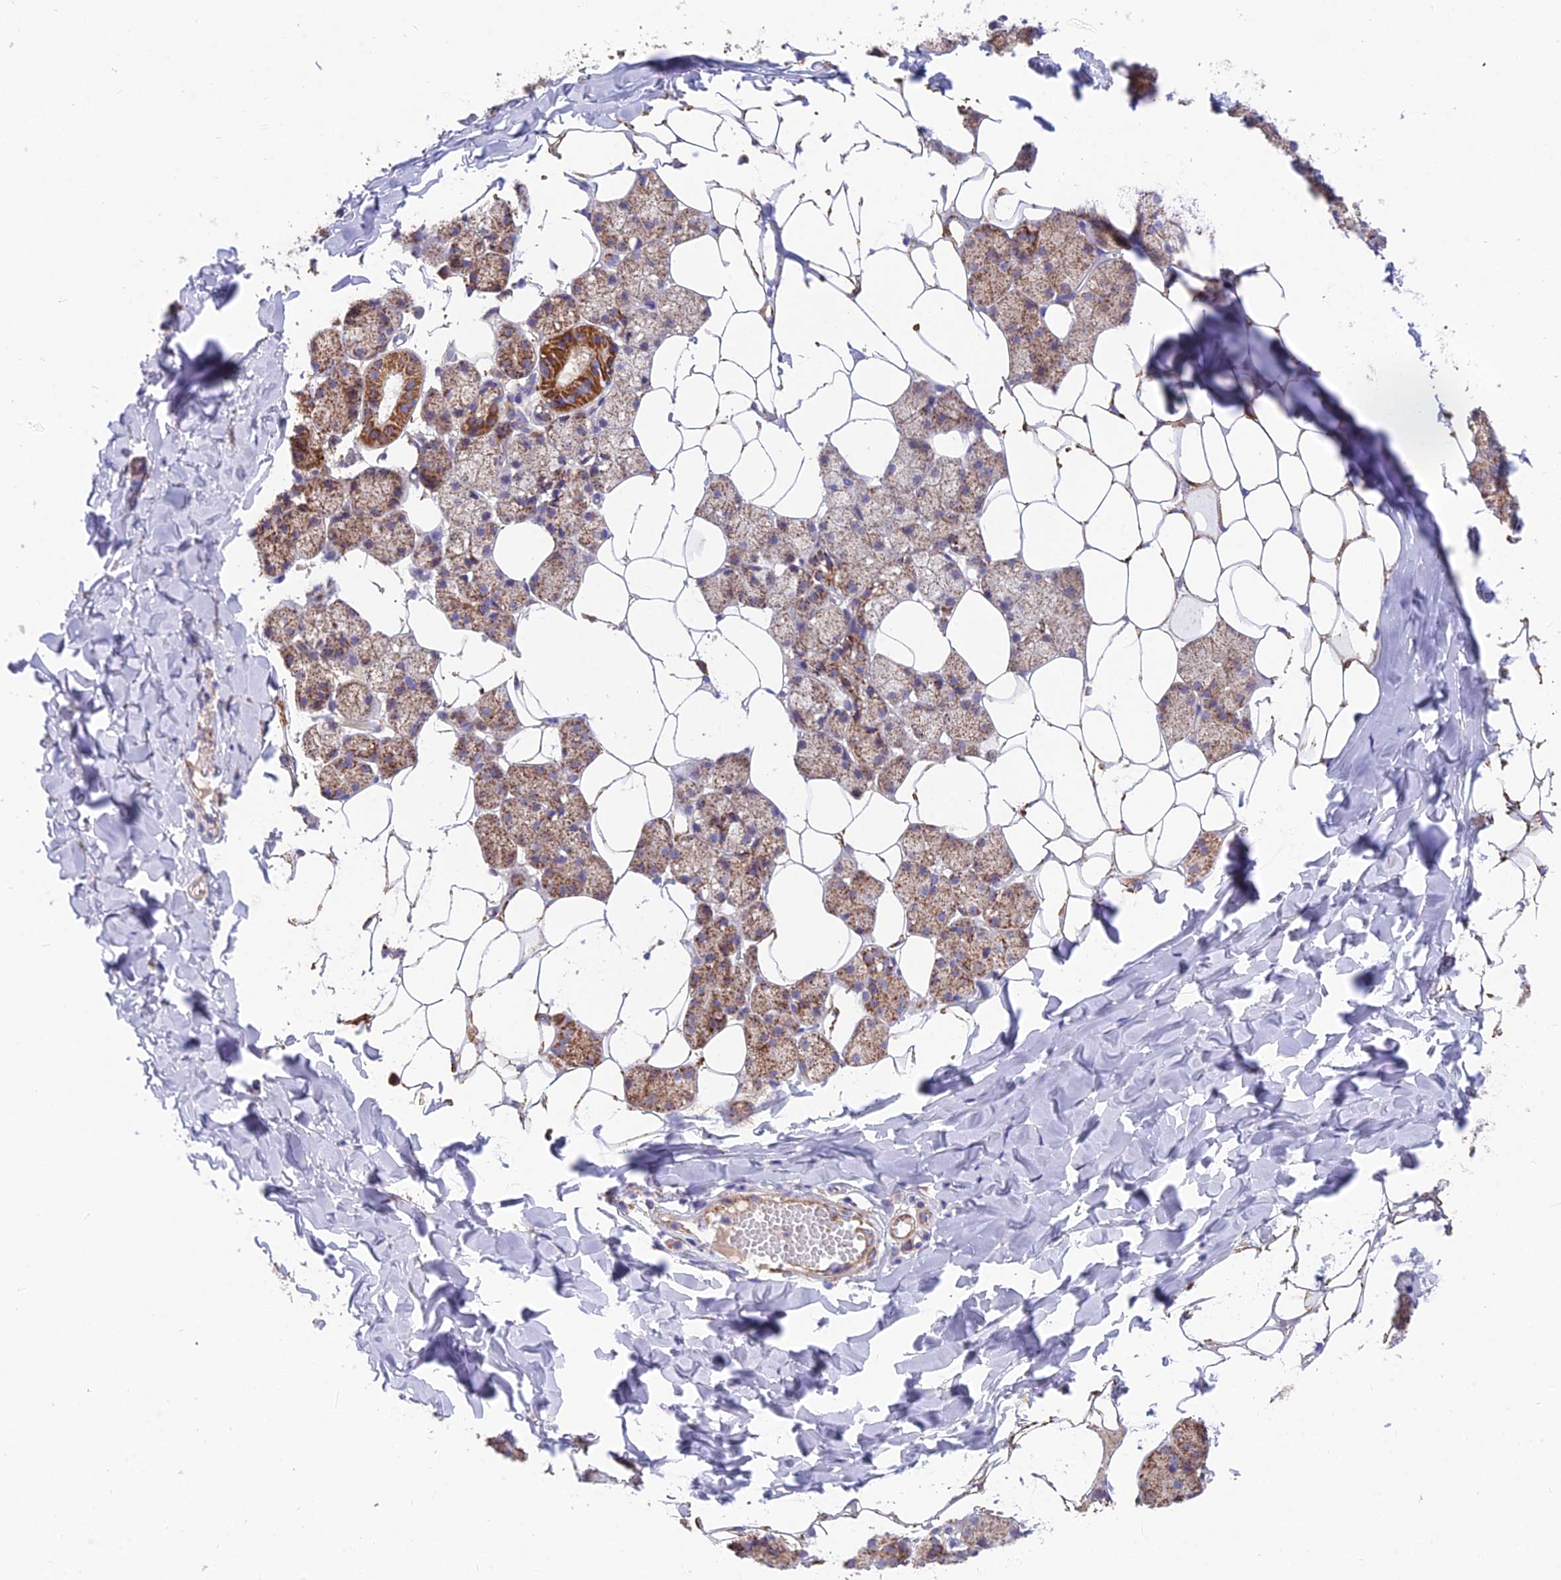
{"staining": {"intensity": "strong", "quantity": "<25%", "location": "cytoplasmic/membranous"}, "tissue": "salivary gland", "cell_type": "Glandular cells", "image_type": "normal", "snomed": [{"axis": "morphology", "description": "Normal tissue, NOS"}, {"axis": "topography", "description": "Salivary gland"}], "caption": "Strong cytoplasmic/membranous protein staining is seen in approximately <25% of glandular cells in salivary gland. The protein is stained brown, and the nuclei are stained in blue (DAB (3,3'-diaminobenzidine) IHC with brightfield microscopy, high magnification).", "gene": "TIGD6", "patient": {"sex": "female", "age": 33}}